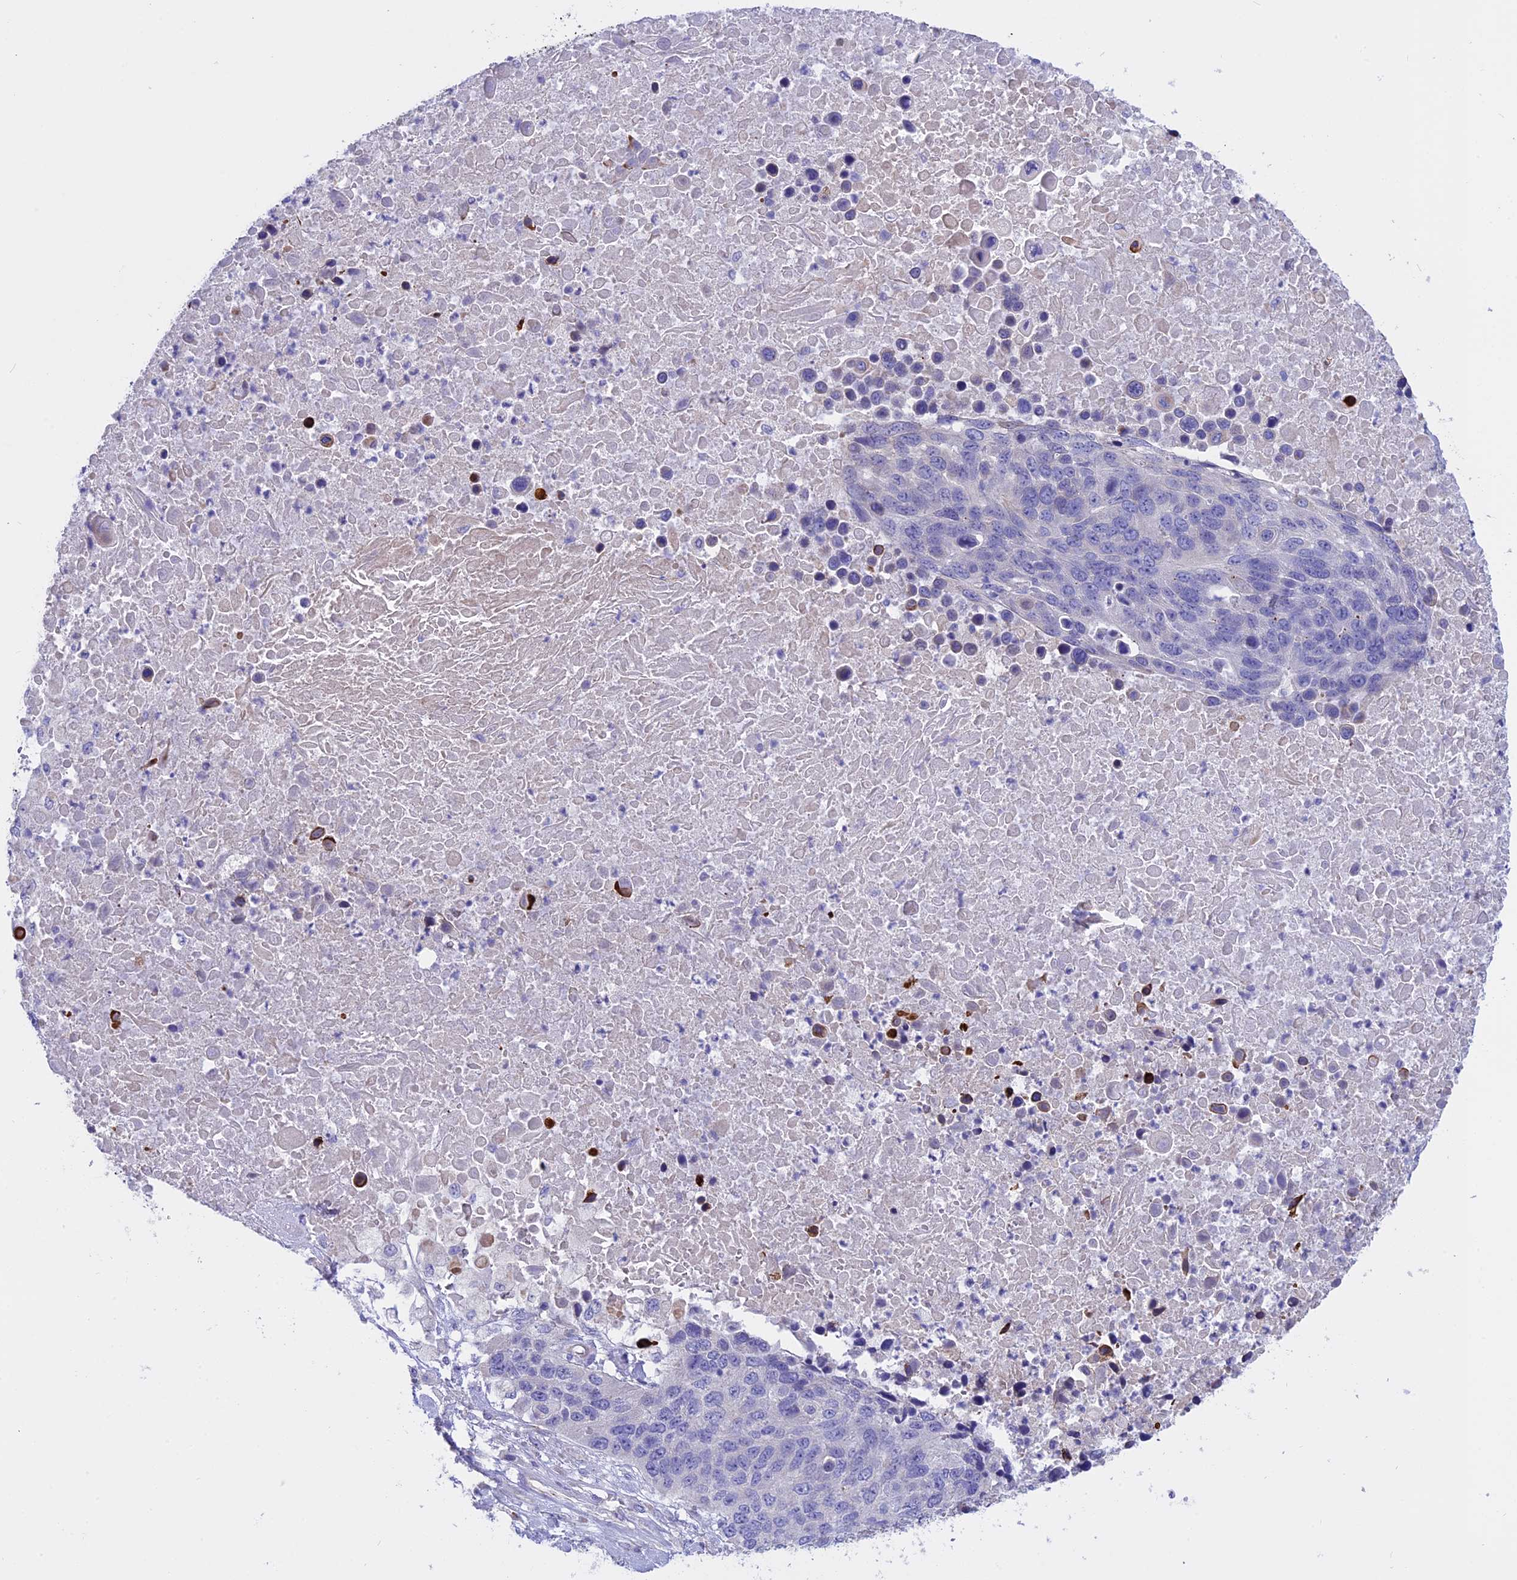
{"staining": {"intensity": "negative", "quantity": "none", "location": "none"}, "tissue": "lung cancer", "cell_type": "Tumor cells", "image_type": "cancer", "snomed": [{"axis": "morphology", "description": "Normal tissue, NOS"}, {"axis": "morphology", "description": "Squamous cell carcinoma, NOS"}, {"axis": "topography", "description": "Lymph node"}, {"axis": "topography", "description": "Lung"}], "caption": "Lung cancer (squamous cell carcinoma) stained for a protein using immunohistochemistry (IHC) shows no staining tumor cells.", "gene": "TMEM138", "patient": {"sex": "male", "age": 66}}